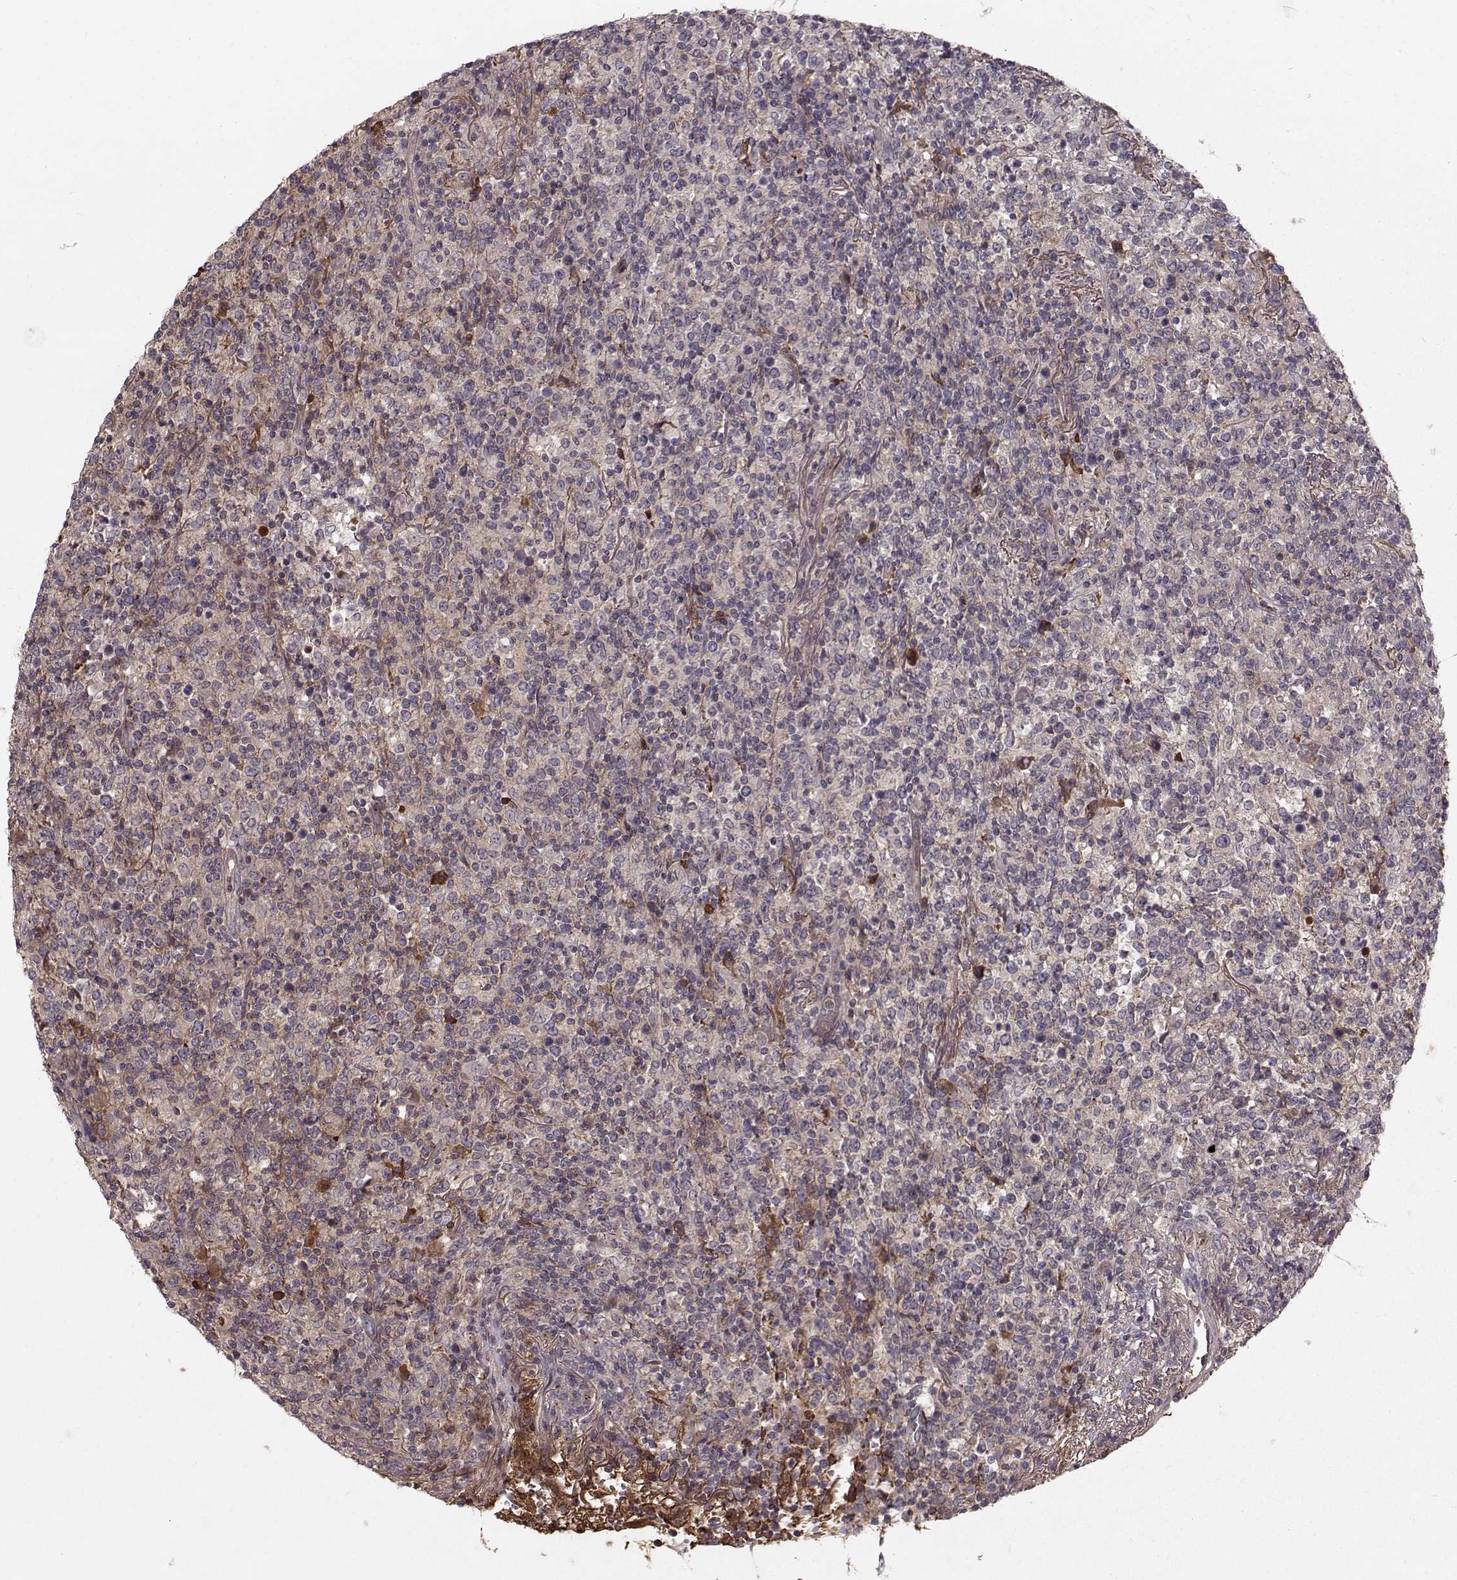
{"staining": {"intensity": "negative", "quantity": "none", "location": "none"}, "tissue": "lymphoma", "cell_type": "Tumor cells", "image_type": "cancer", "snomed": [{"axis": "morphology", "description": "Malignant lymphoma, non-Hodgkin's type, High grade"}, {"axis": "topography", "description": "Lung"}], "caption": "Immunohistochemistry (IHC) histopathology image of high-grade malignant lymphoma, non-Hodgkin's type stained for a protein (brown), which reveals no expression in tumor cells. Nuclei are stained in blue.", "gene": "WNT6", "patient": {"sex": "male", "age": 79}}